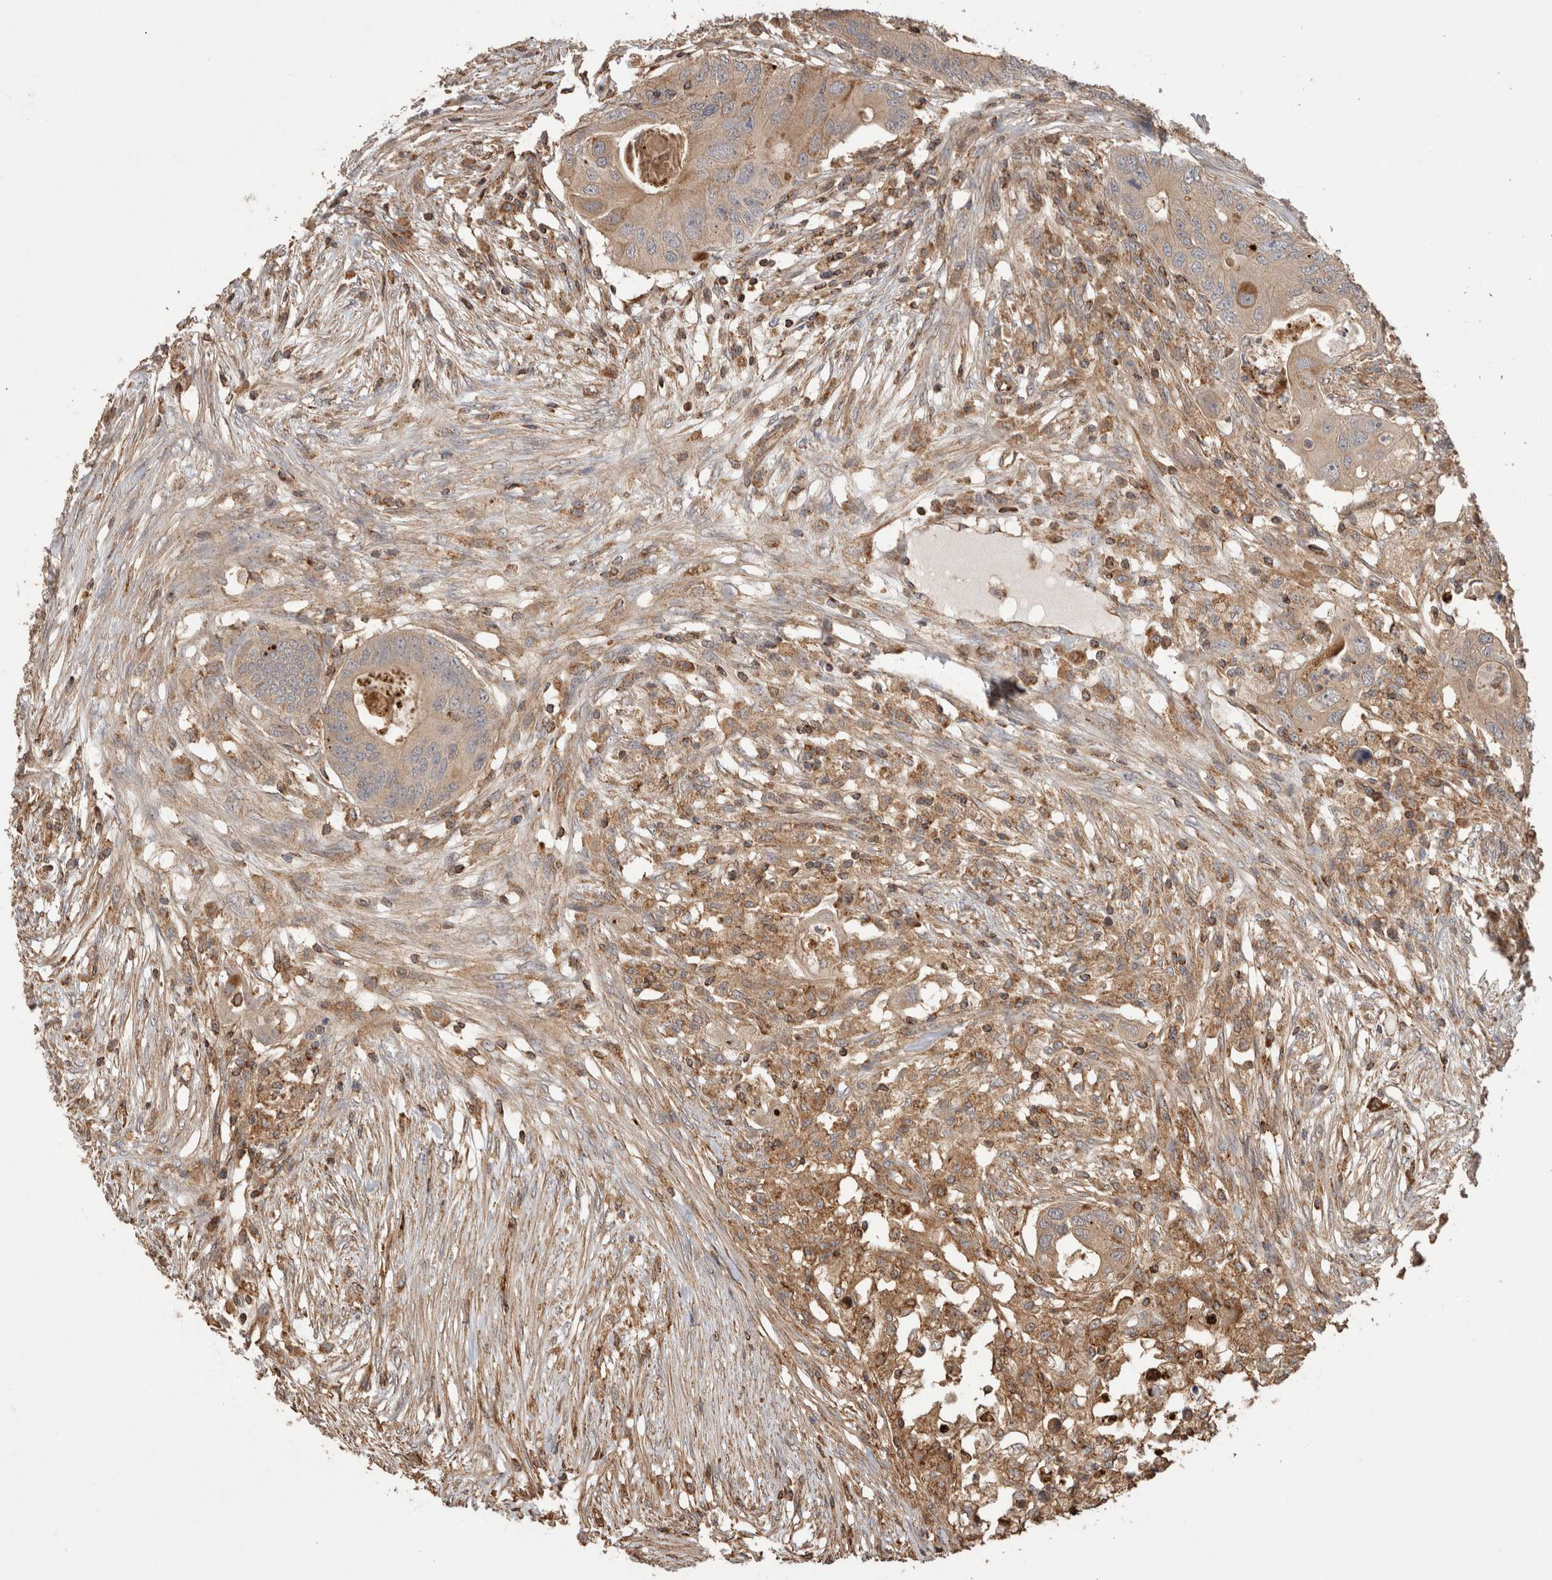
{"staining": {"intensity": "moderate", "quantity": "25%-75%", "location": "cytoplasmic/membranous"}, "tissue": "colorectal cancer", "cell_type": "Tumor cells", "image_type": "cancer", "snomed": [{"axis": "morphology", "description": "Adenocarcinoma, NOS"}, {"axis": "topography", "description": "Colon"}], "caption": "Protein staining of colorectal cancer (adenocarcinoma) tissue reveals moderate cytoplasmic/membranous expression in approximately 25%-75% of tumor cells.", "gene": "IMMP2L", "patient": {"sex": "male", "age": 71}}